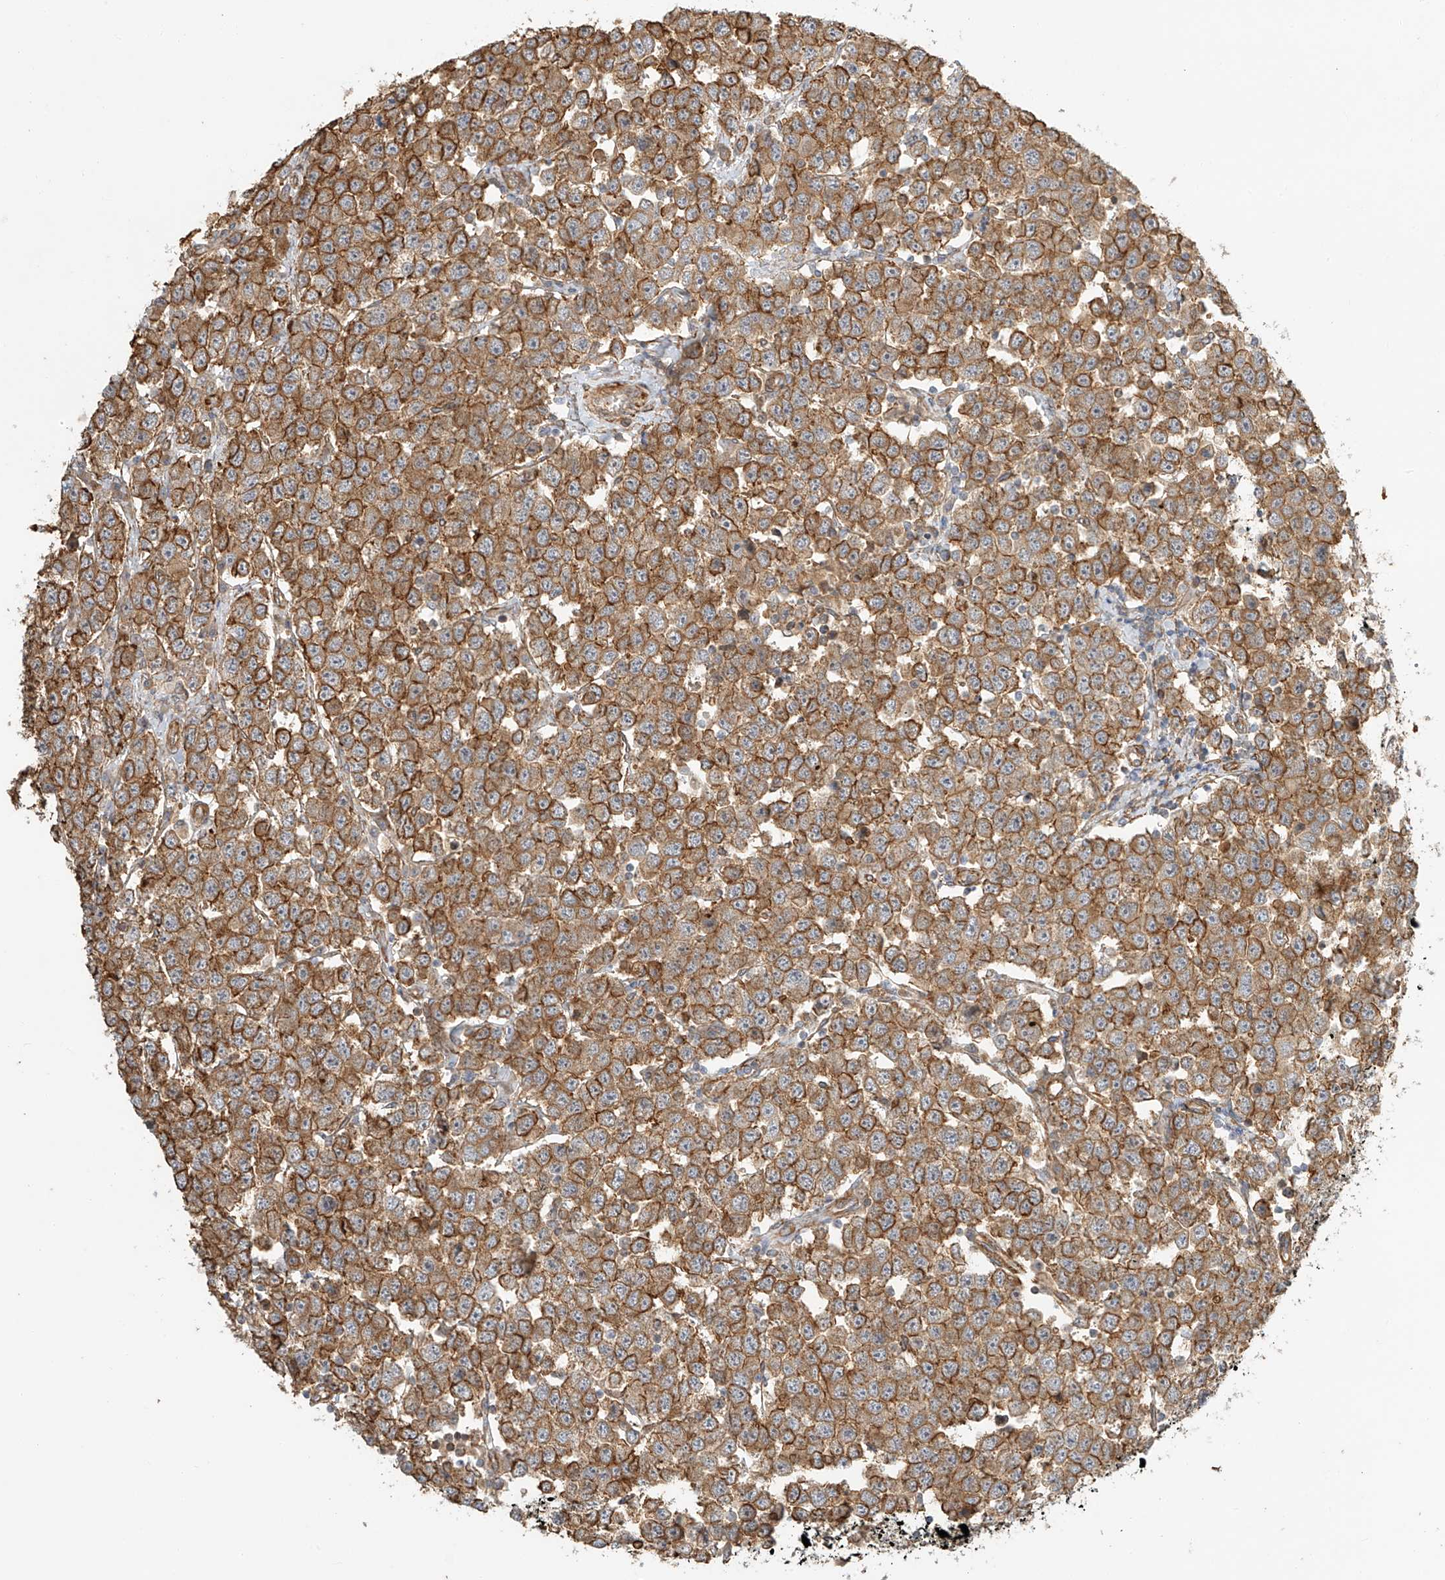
{"staining": {"intensity": "moderate", "quantity": ">75%", "location": "cytoplasmic/membranous"}, "tissue": "testis cancer", "cell_type": "Tumor cells", "image_type": "cancer", "snomed": [{"axis": "morphology", "description": "Seminoma, NOS"}, {"axis": "topography", "description": "Testis"}], "caption": "Testis seminoma stained with immunohistochemistry (IHC) displays moderate cytoplasmic/membranous positivity in approximately >75% of tumor cells.", "gene": "CSMD3", "patient": {"sex": "male", "age": 28}}